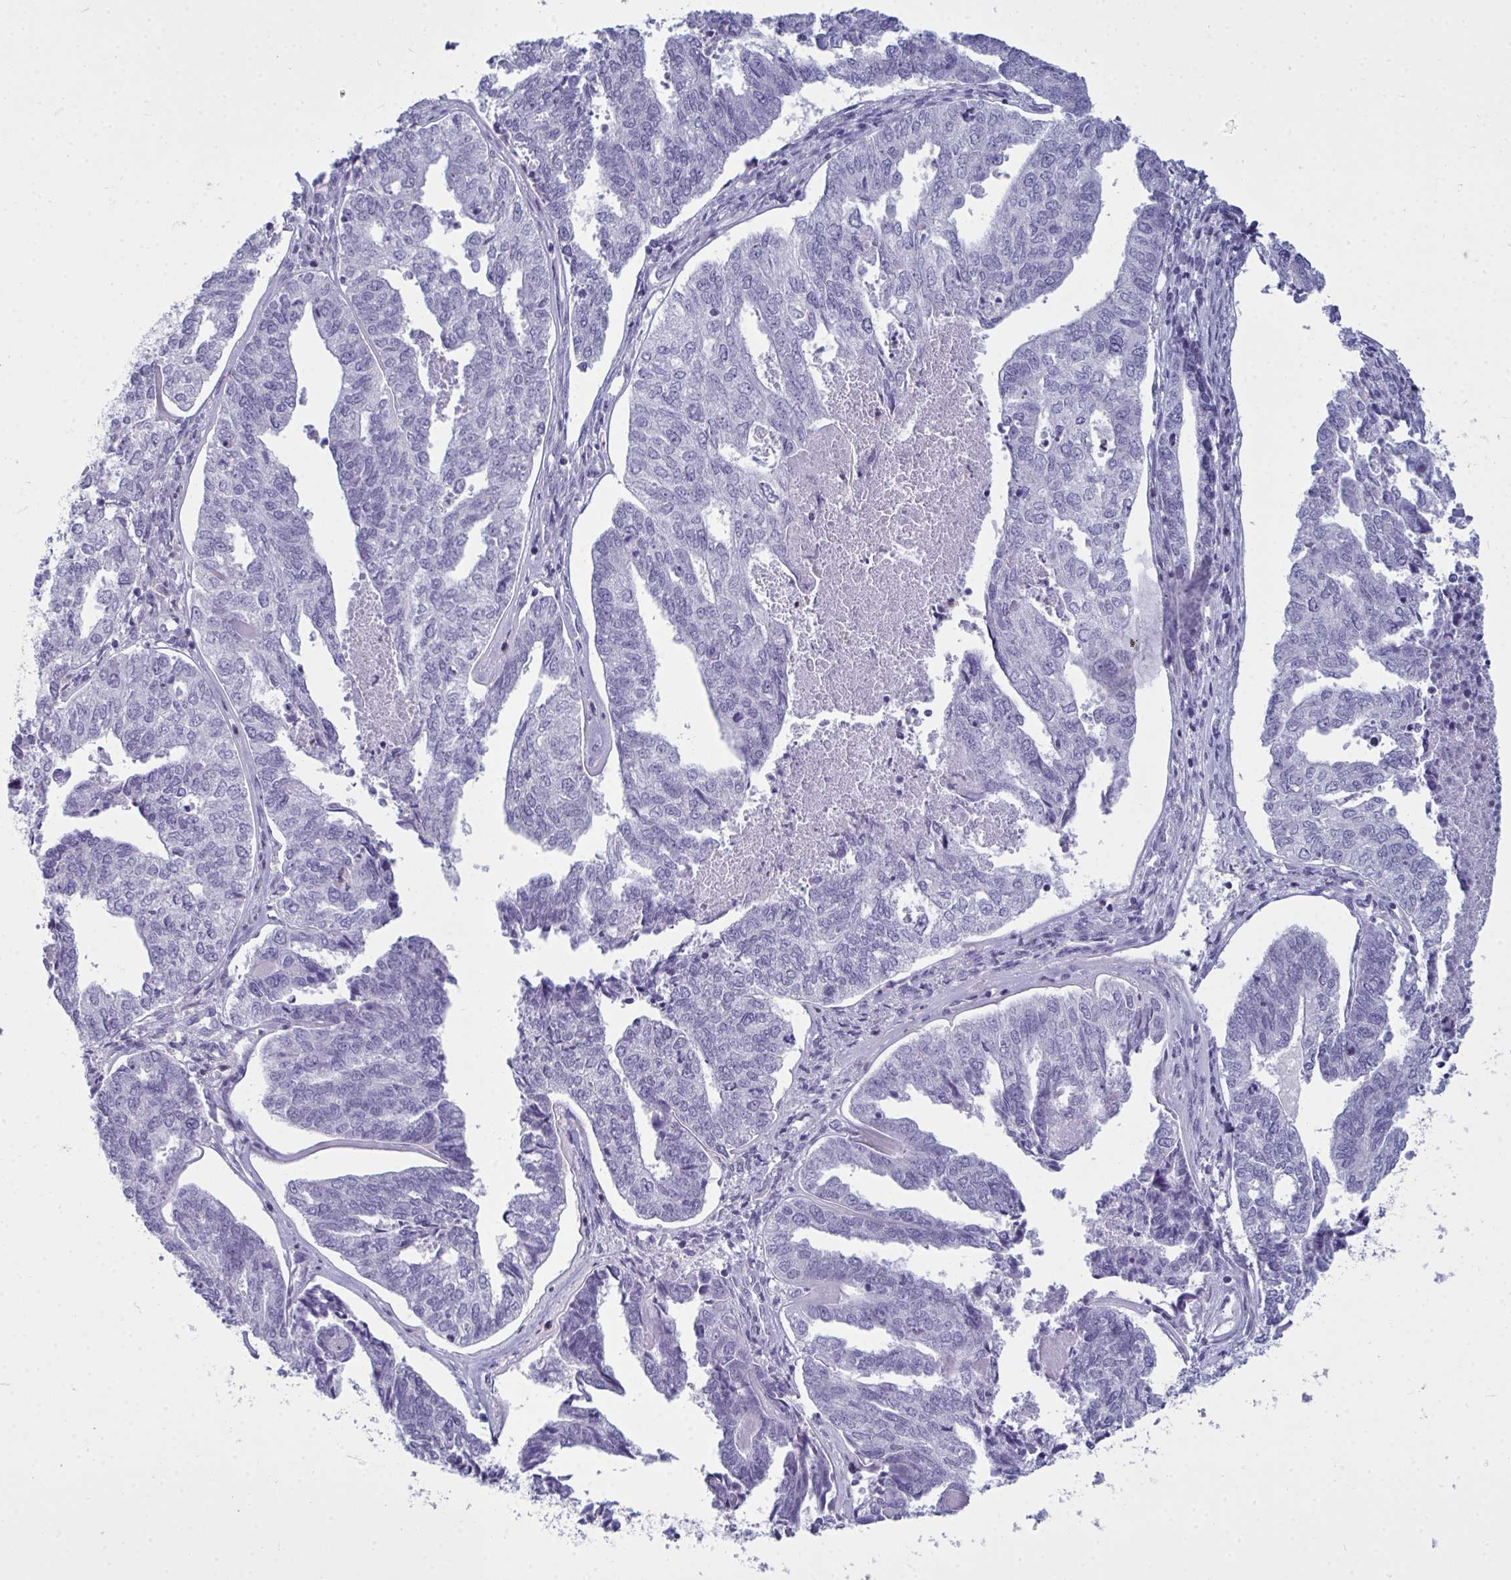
{"staining": {"intensity": "negative", "quantity": "none", "location": "none"}, "tissue": "endometrial cancer", "cell_type": "Tumor cells", "image_type": "cancer", "snomed": [{"axis": "morphology", "description": "Adenocarcinoma, NOS"}, {"axis": "topography", "description": "Endometrium"}], "caption": "The immunohistochemistry (IHC) photomicrograph has no significant positivity in tumor cells of endometrial cancer (adenocarcinoma) tissue.", "gene": "SERPINB10", "patient": {"sex": "female", "age": 73}}